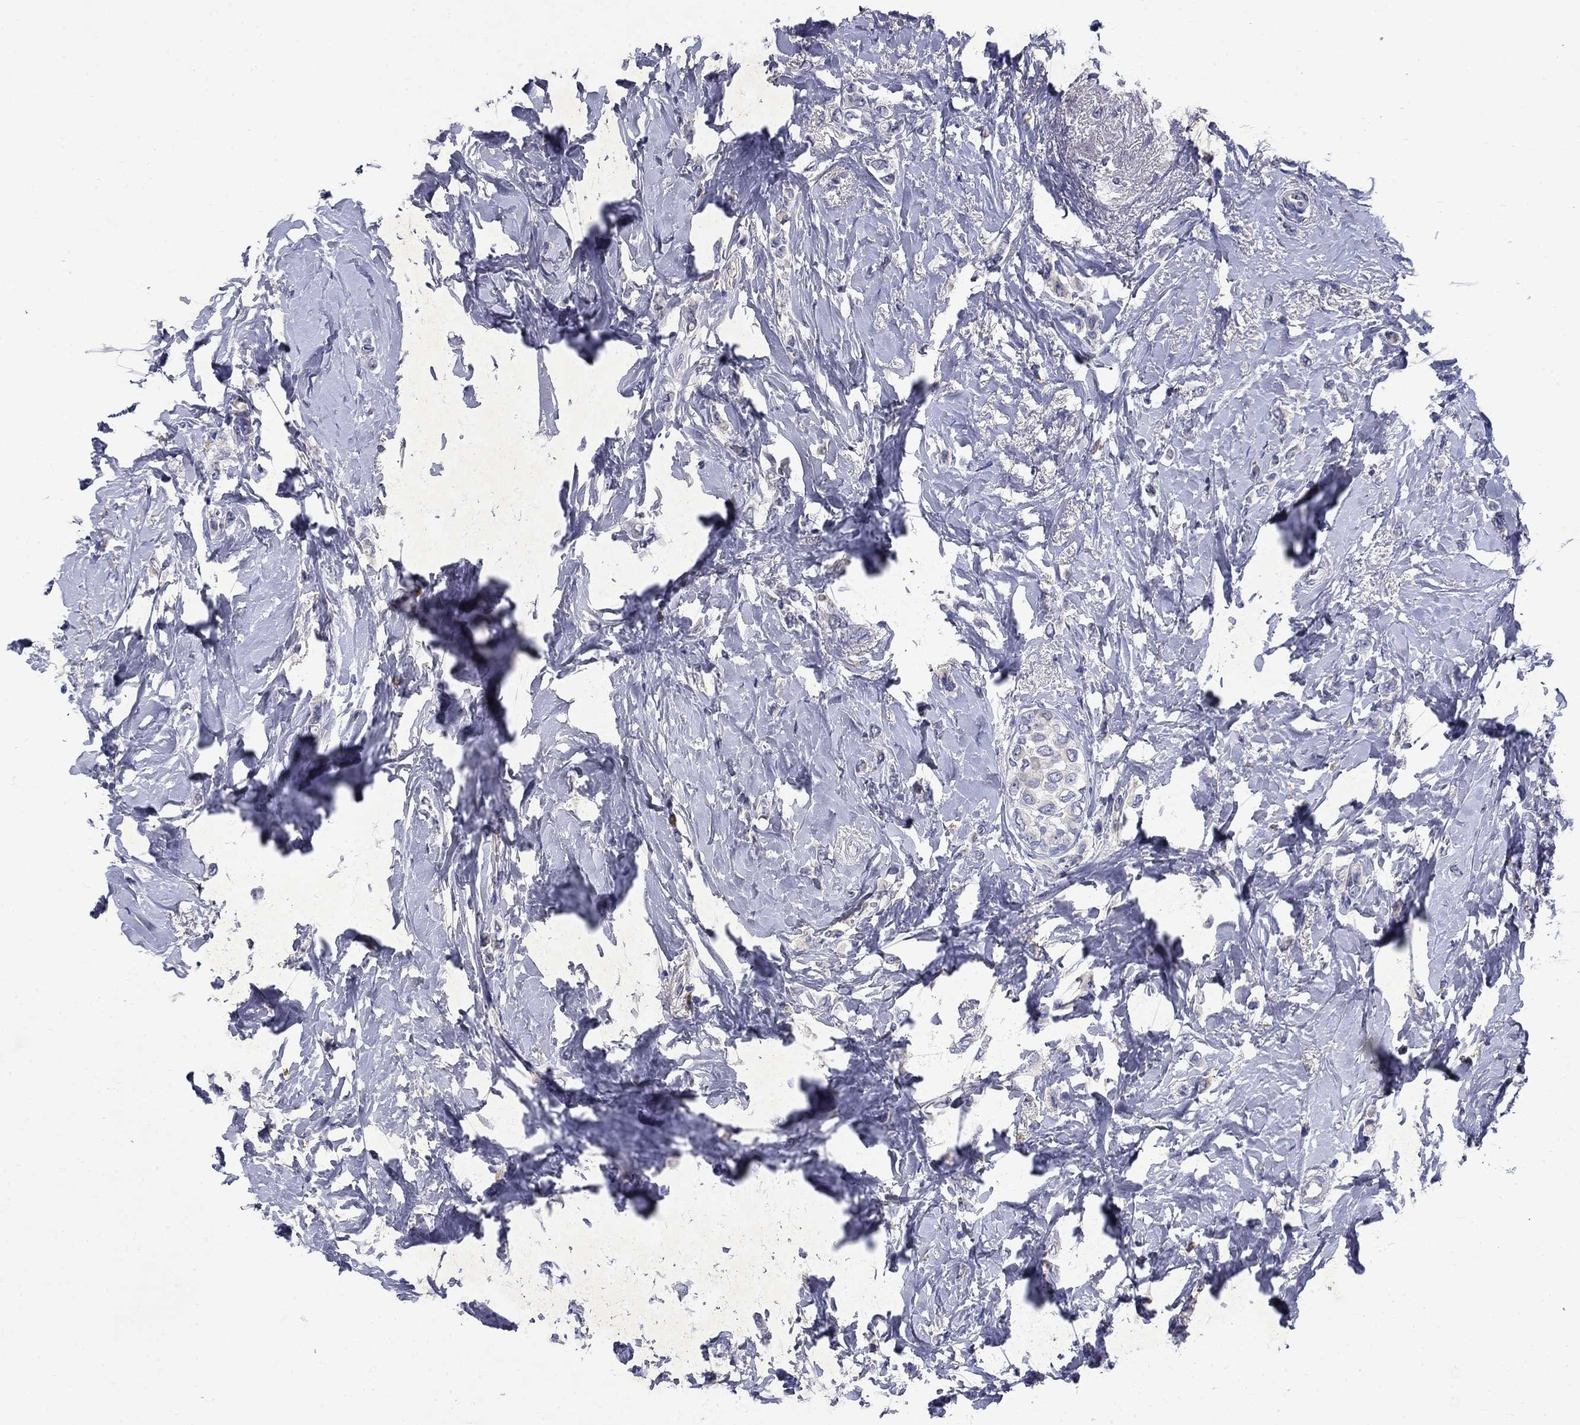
{"staining": {"intensity": "negative", "quantity": "none", "location": "none"}, "tissue": "breast cancer", "cell_type": "Tumor cells", "image_type": "cancer", "snomed": [{"axis": "morphology", "description": "Lobular carcinoma"}, {"axis": "topography", "description": "Breast"}], "caption": "An immunohistochemistry micrograph of breast cancer (lobular carcinoma) is shown. There is no staining in tumor cells of breast cancer (lobular carcinoma). (DAB (3,3'-diaminobenzidine) immunohistochemistry visualized using brightfield microscopy, high magnification).", "gene": "STAB2", "patient": {"sex": "female", "age": 66}}